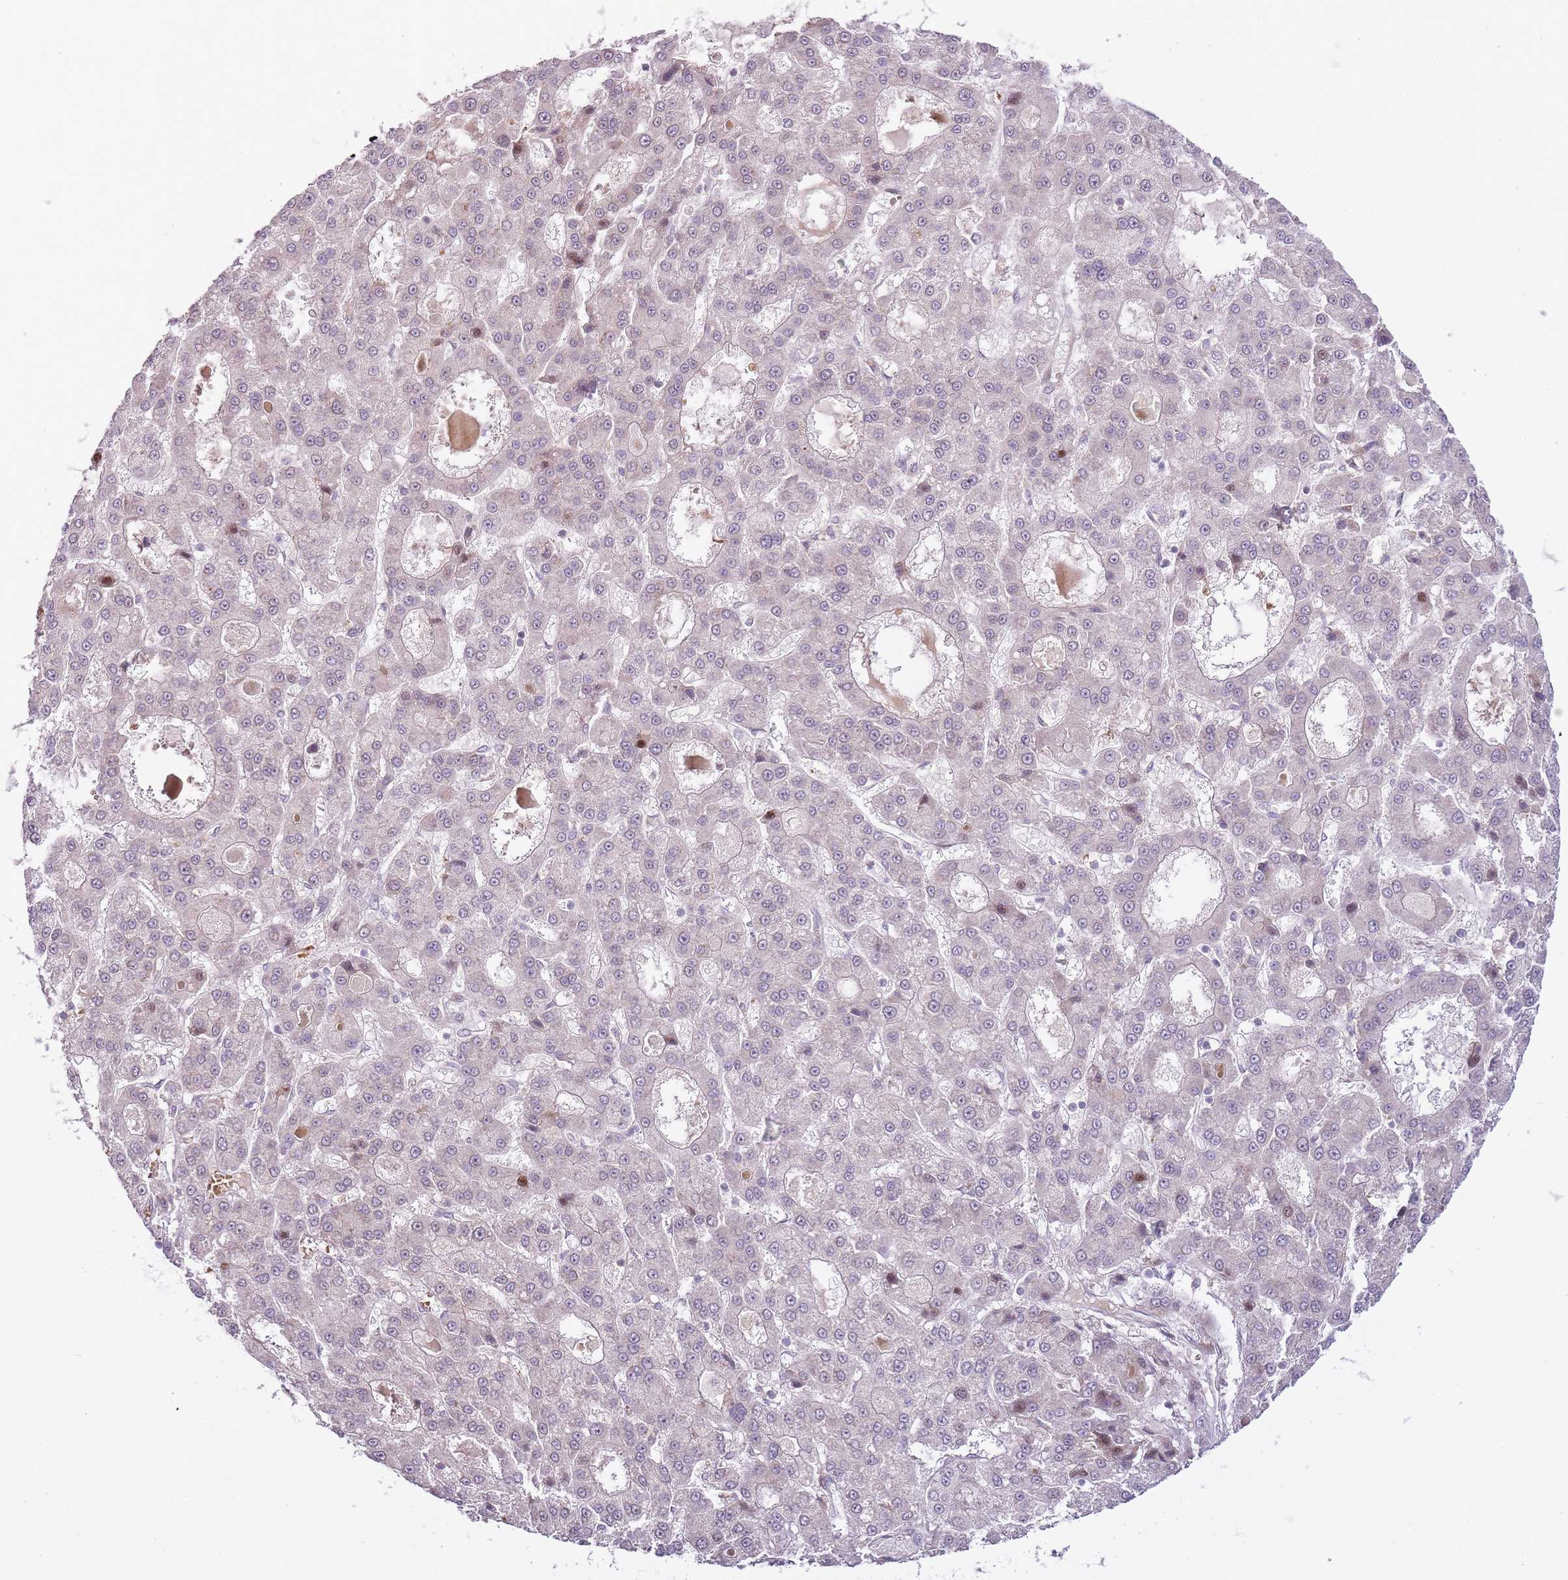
{"staining": {"intensity": "weak", "quantity": "<25%", "location": "nuclear"}, "tissue": "liver cancer", "cell_type": "Tumor cells", "image_type": "cancer", "snomed": [{"axis": "morphology", "description": "Carcinoma, Hepatocellular, NOS"}, {"axis": "topography", "description": "Liver"}], "caption": "An IHC image of liver cancer is shown. There is no staining in tumor cells of liver cancer.", "gene": "OGG1", "patient": {"sex": "male", "age": 70}}